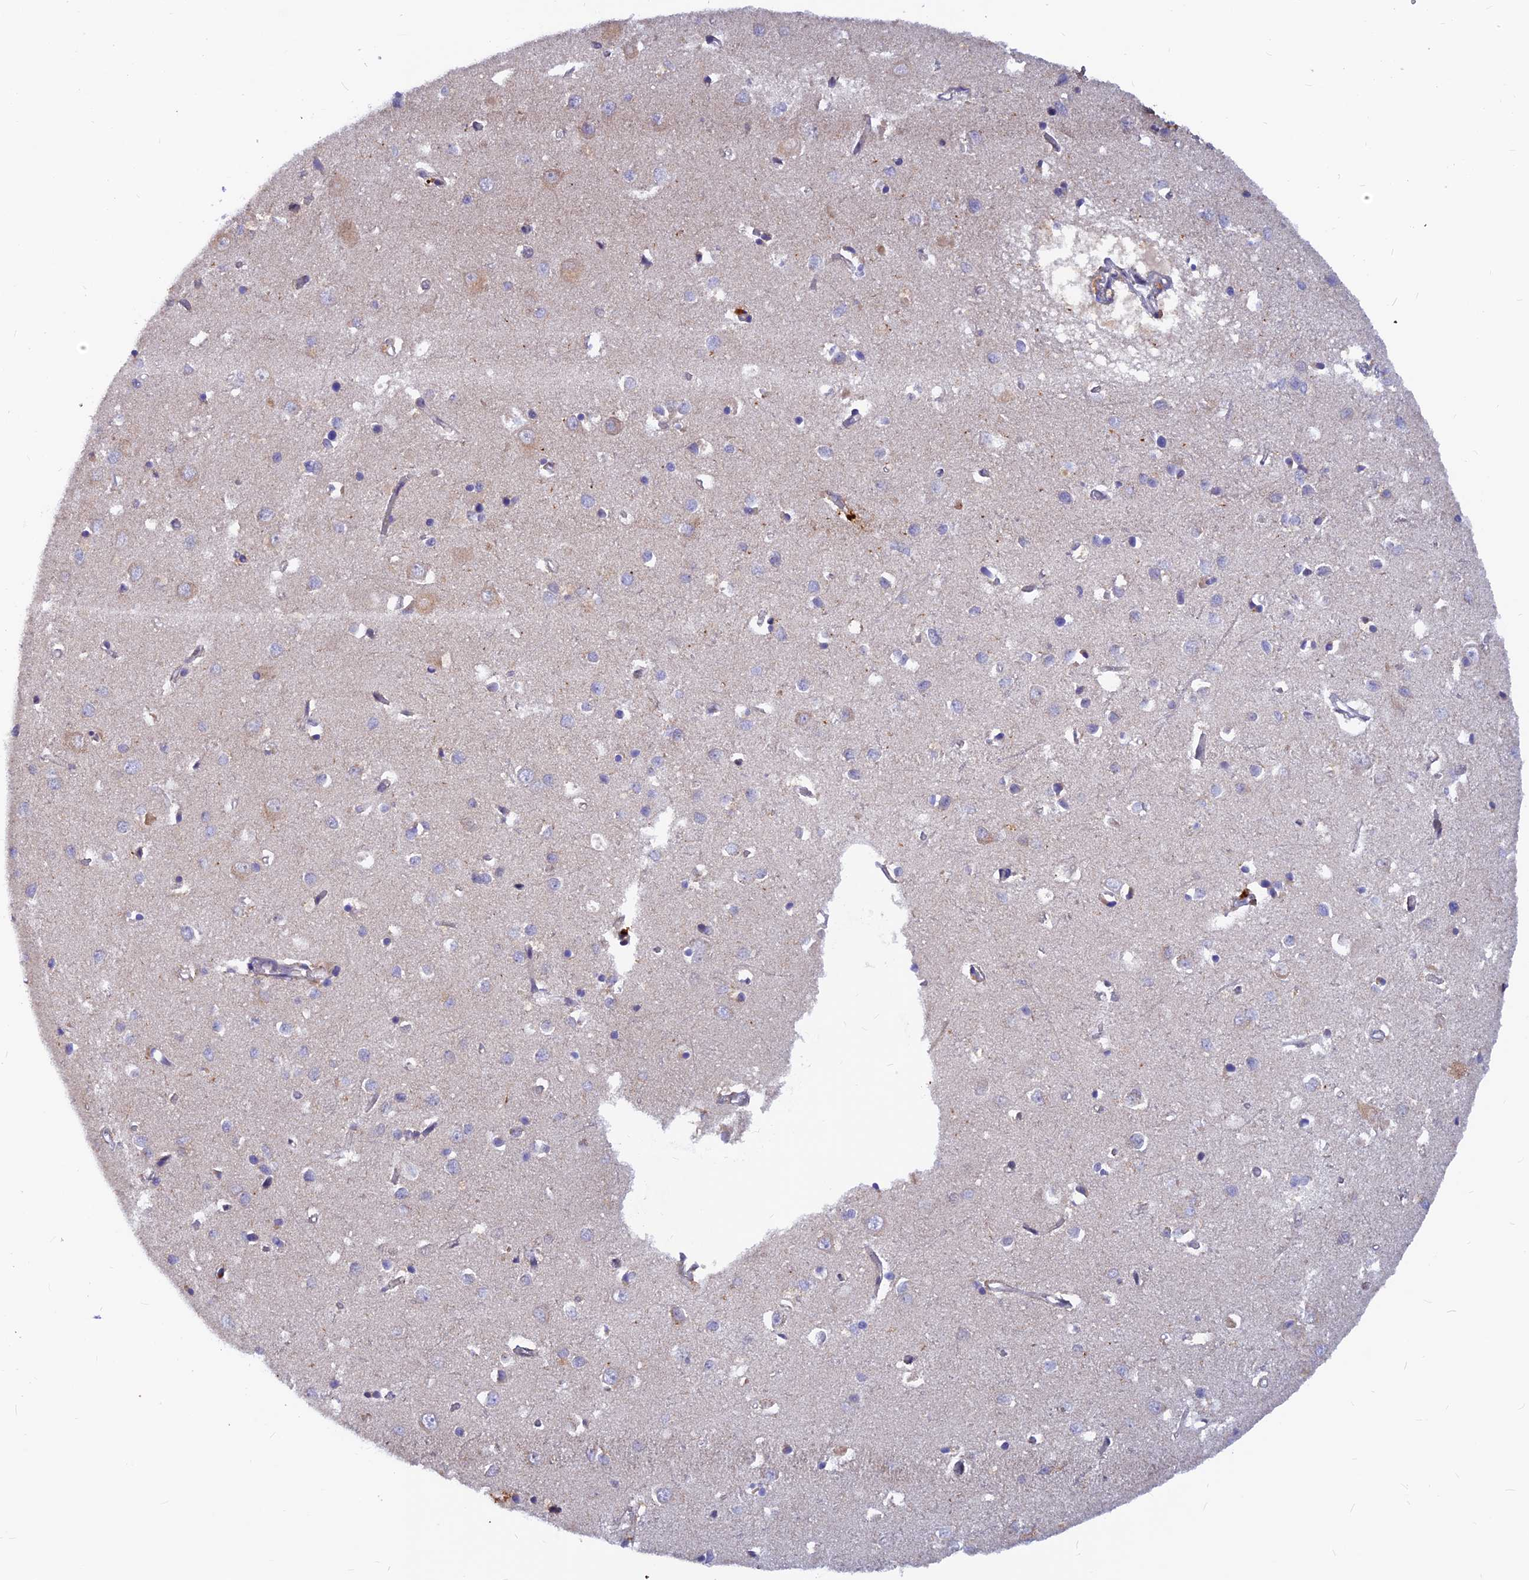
{"staining": {"intensity": "negative", "quantity": "none", "location": "none"}, "tissue": "cerebral cortex", "cell_type": "Endothelial cells", "image_type": "normal", "snomed": [{"axis": "morphology", "description": "Normal tissue, NOS"}, {"axis": "topography", "description": "Cerebral cortex"}], "caption": "A photomicrograph of cerebral cortex stained for a protein demonstrates no brown staining in endothelial cells. Nuclei are stained in blue.", "gene": "DNAJC16", "patient": {"sex": "female", "age": 64}}